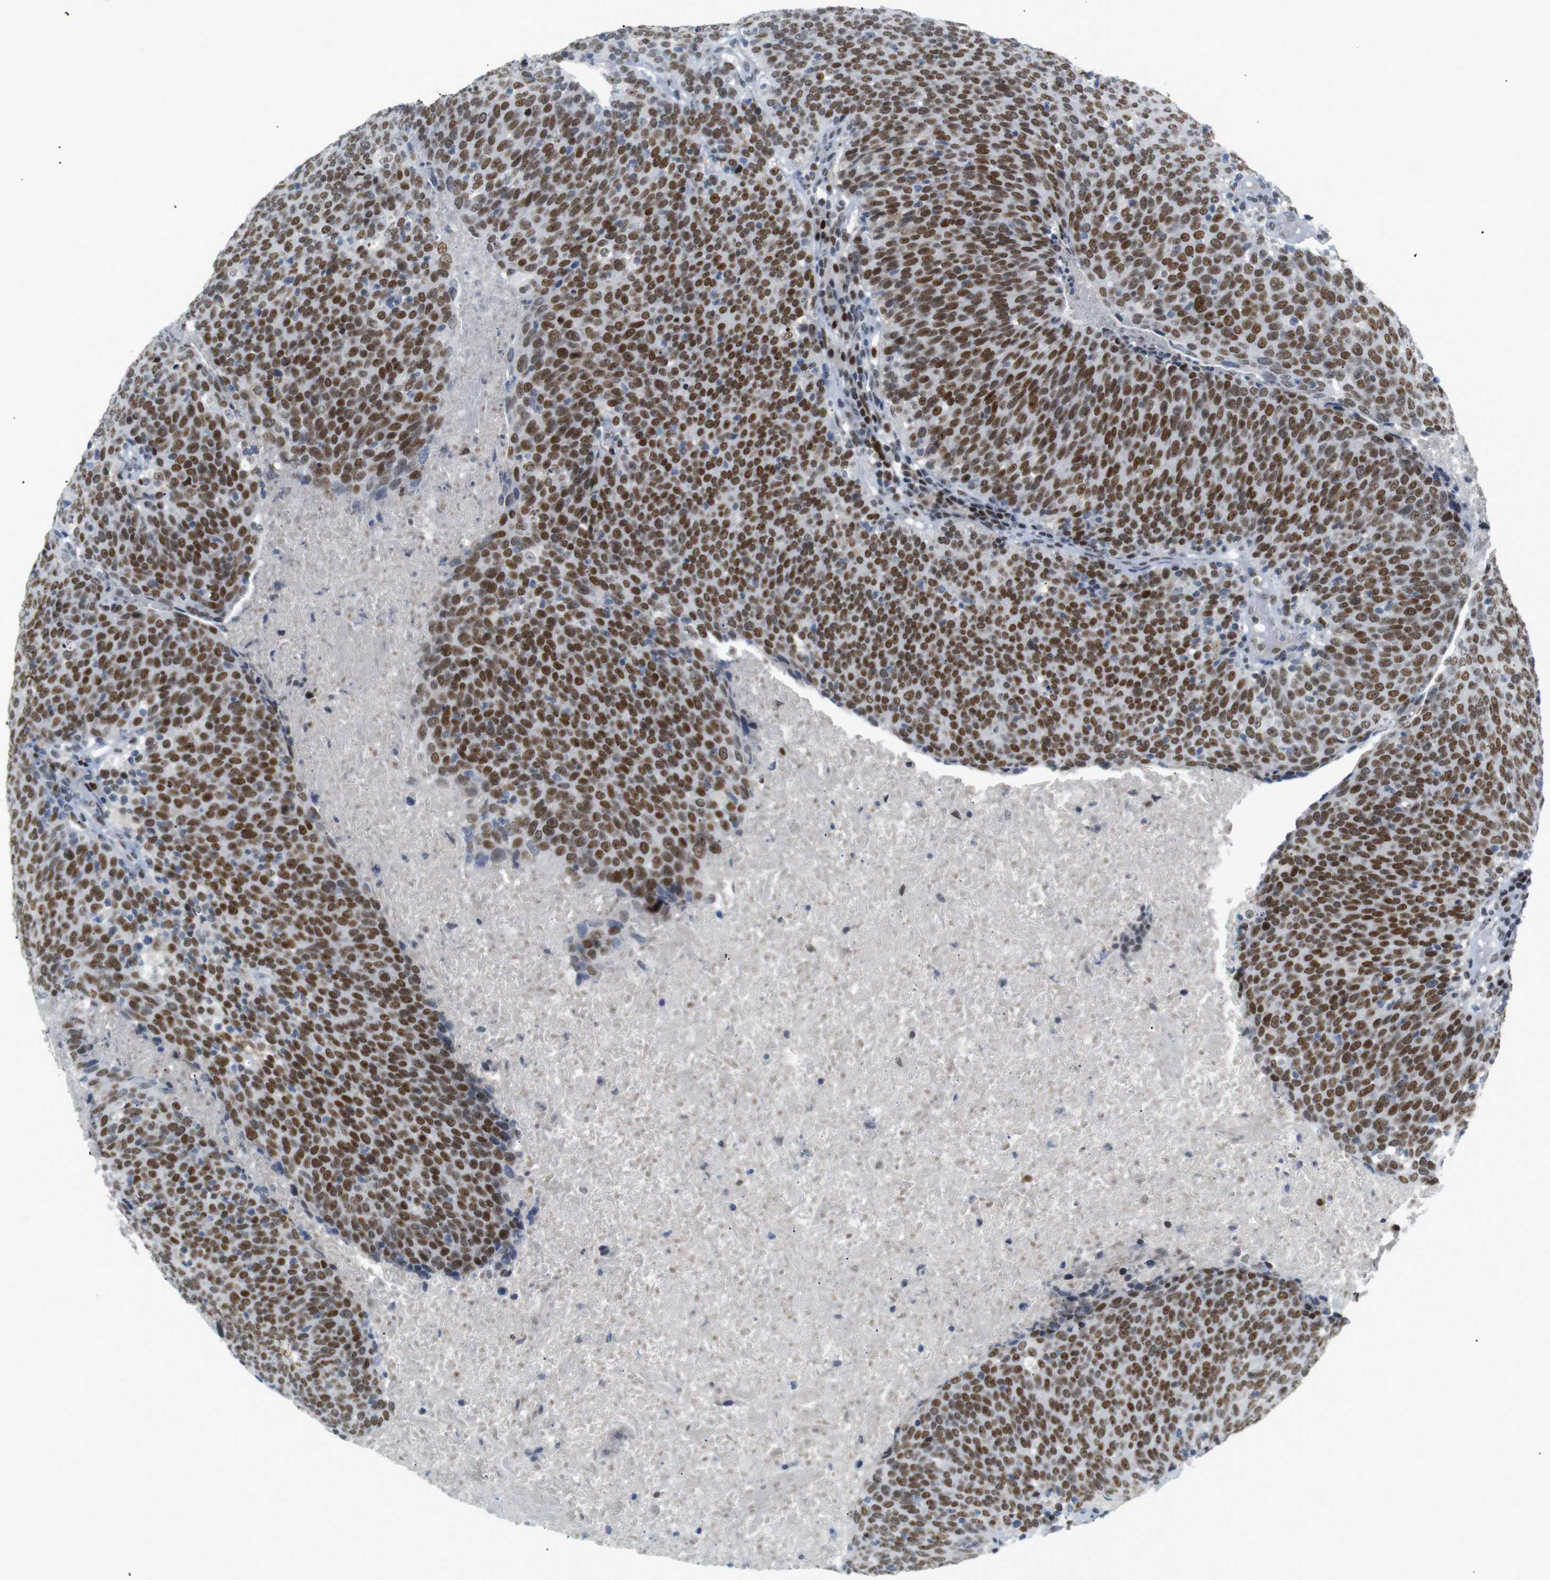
{"staining": {"intensity": "strong", "quantity": ">75%", "location": "nuclear"}, "tissue": "head and neck cancer", "cell_type": "Tumor cells", "image_type": "cancer", "snomed": [{"axis": "morphology", "description": "Squamous cell carcinoma, NOS"}, {"axis": "morphology", "description": "Squamous cell carcinoma, metastatic, NOS"}, {"axis": "topography", "description": "Lymph node"}, {"axis": "topography", "description": "Head-Neck"}], "caption": "Squamous cell carcinoma (head and neck) stained with a brown dye reveals strong nuclear positive staining in approximately >75% of tumor cells.", "gene": "RIOX2", "patient": {"sex": "male", "age": 62}}